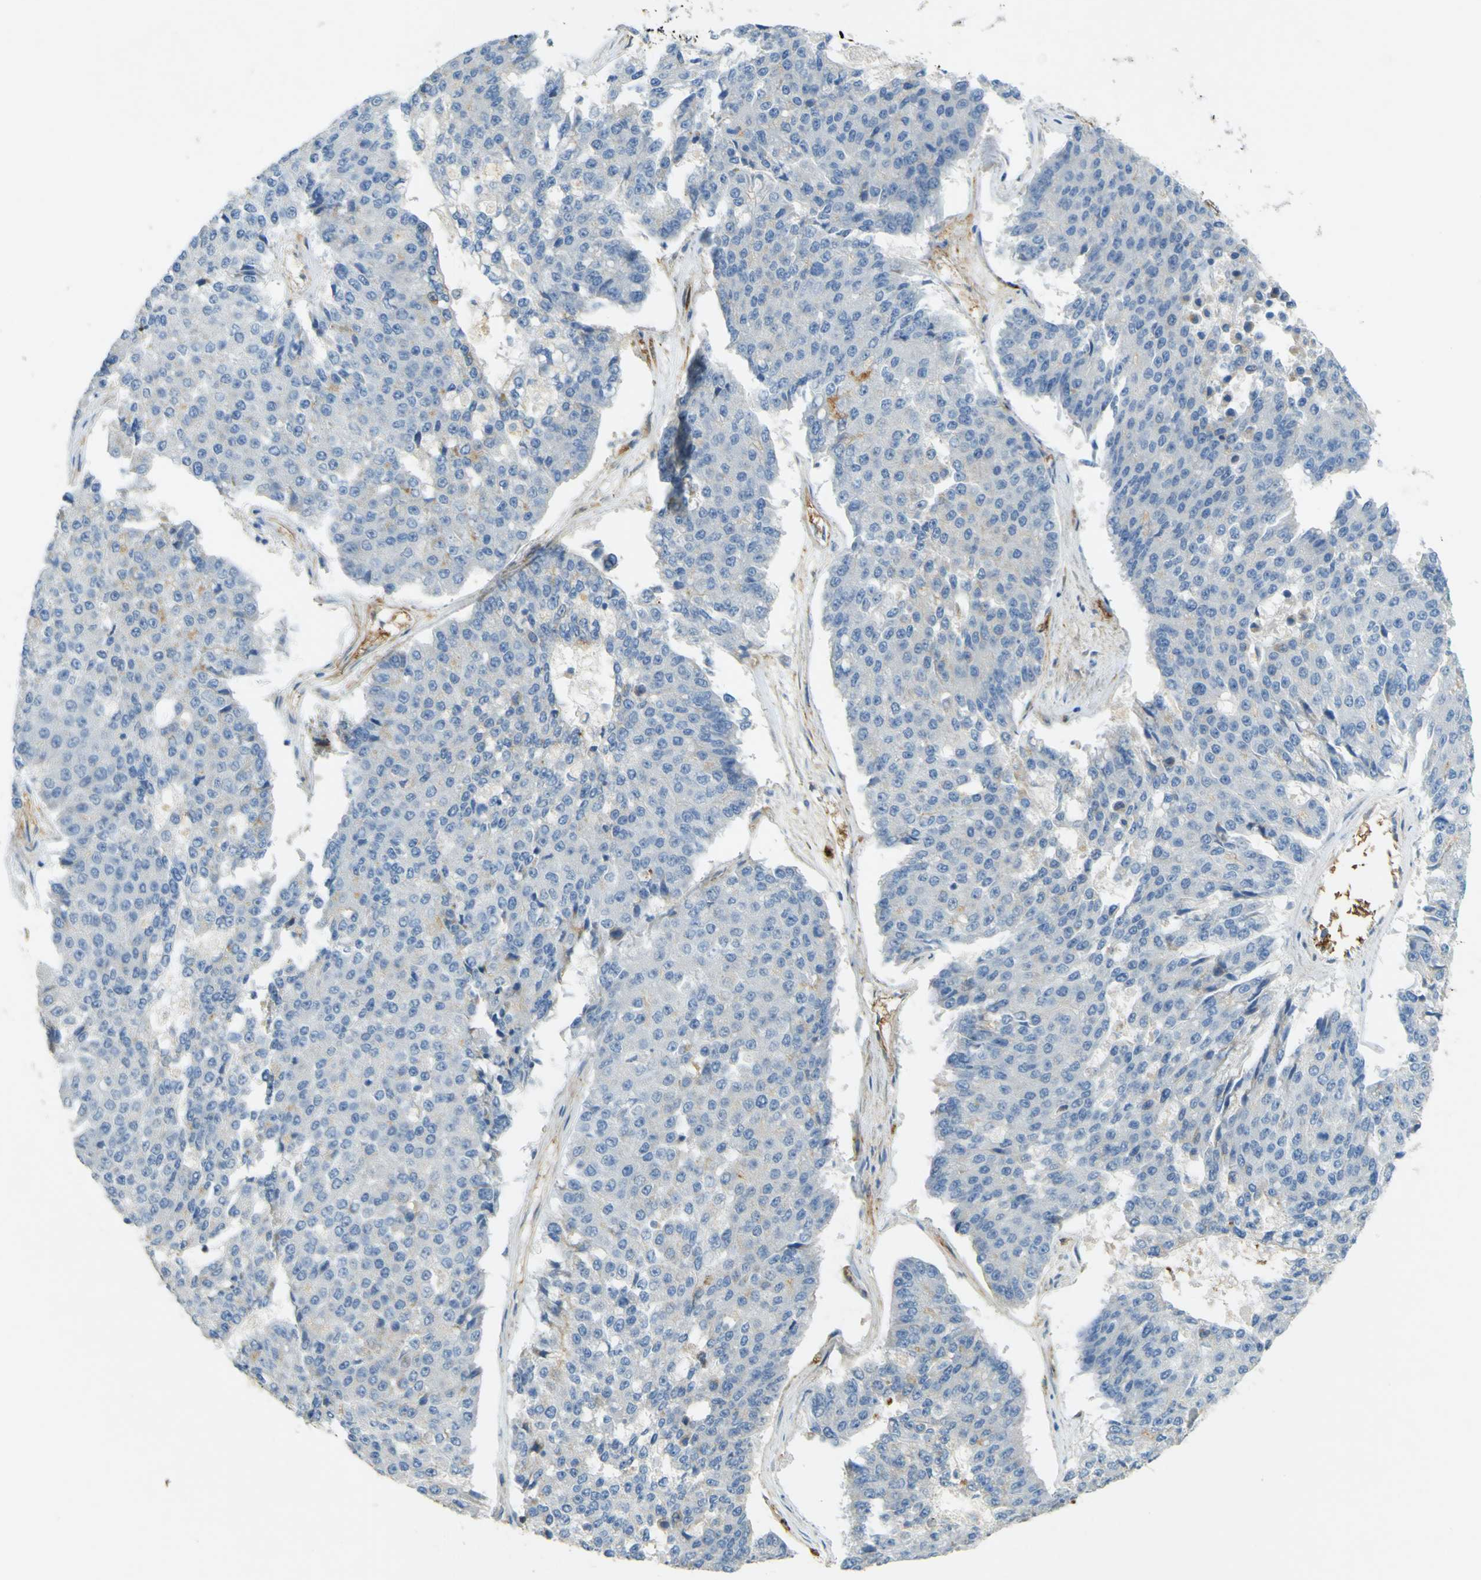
{"staining": {"intensity": "negative", "quantity": "none", "location": "none"}, "tissue": "pancreatic cancer", "cell_type": "Tumor cells", "image_type": "cancer", "snomed": [{"axis": "morphology", "description": "Adenocarcinoma, NOS"}, {"axis": "topography", "description": "Pancreas"}], "caption": "Histopathology image shows no significant protein positivity in tumor cells of adenocarcinoma (pancreatic).", "gene": "PLXDC1", "patient": {"sex": "male", "age": 50}}